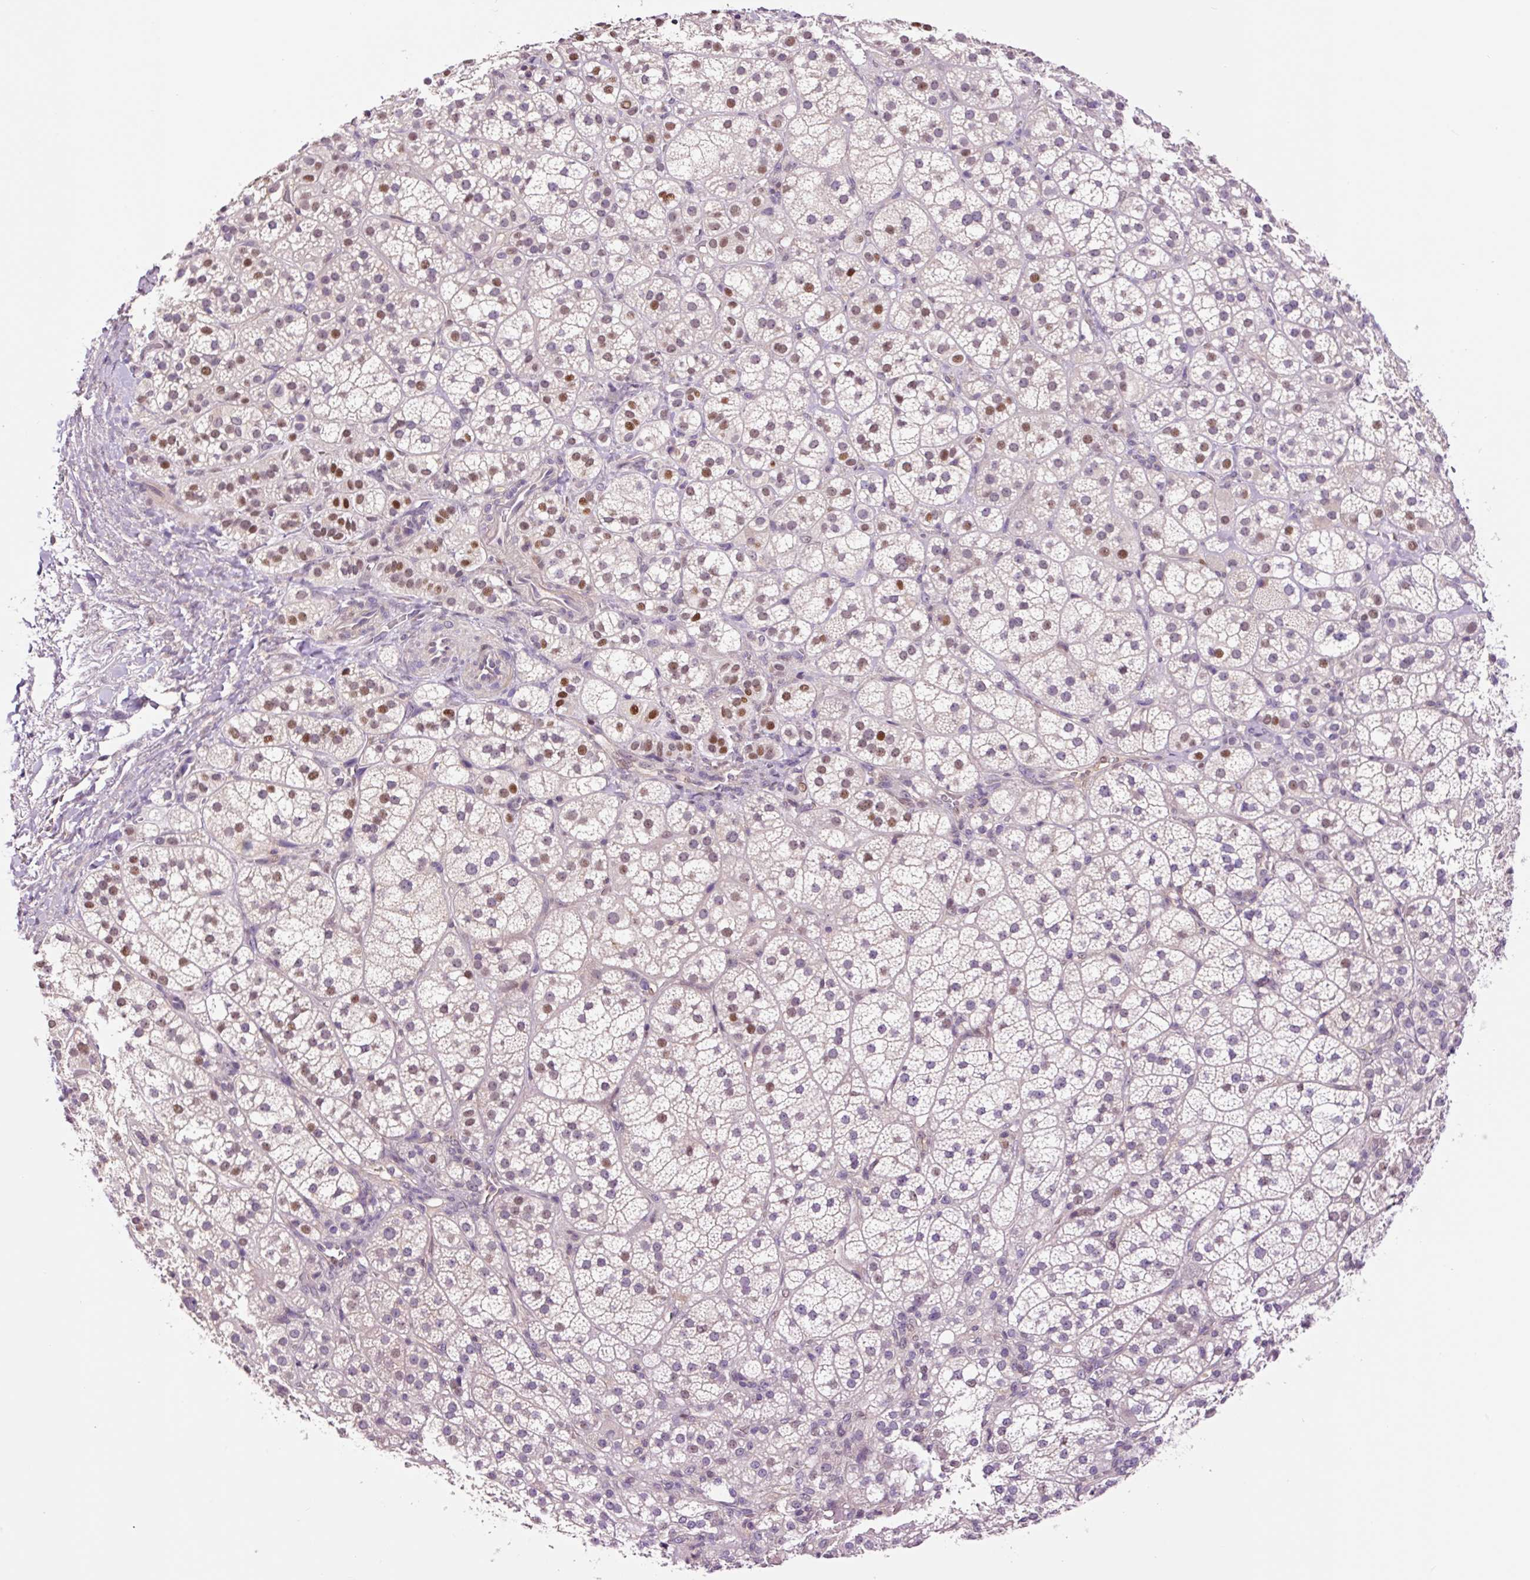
{"staining": {"intensity": "moderate", "quantity": "<25%", "location": "nuclear"}, "tissue": "adrenal gland", "cell_type": "Glandular cells", "image_type": "normal", "snomed": [{"axis": "morphology", "description": "Normal tissue, NOS"}, {"axis": "topography", "description": "Adrenal gland"}], "caption": "Human adrenal gland stained with a brown dye displays moderate nuclear positive staining in about <25% of glandular cells.", "gene": "DPPA4", "patient": {"sex": "female", "age": 60}}